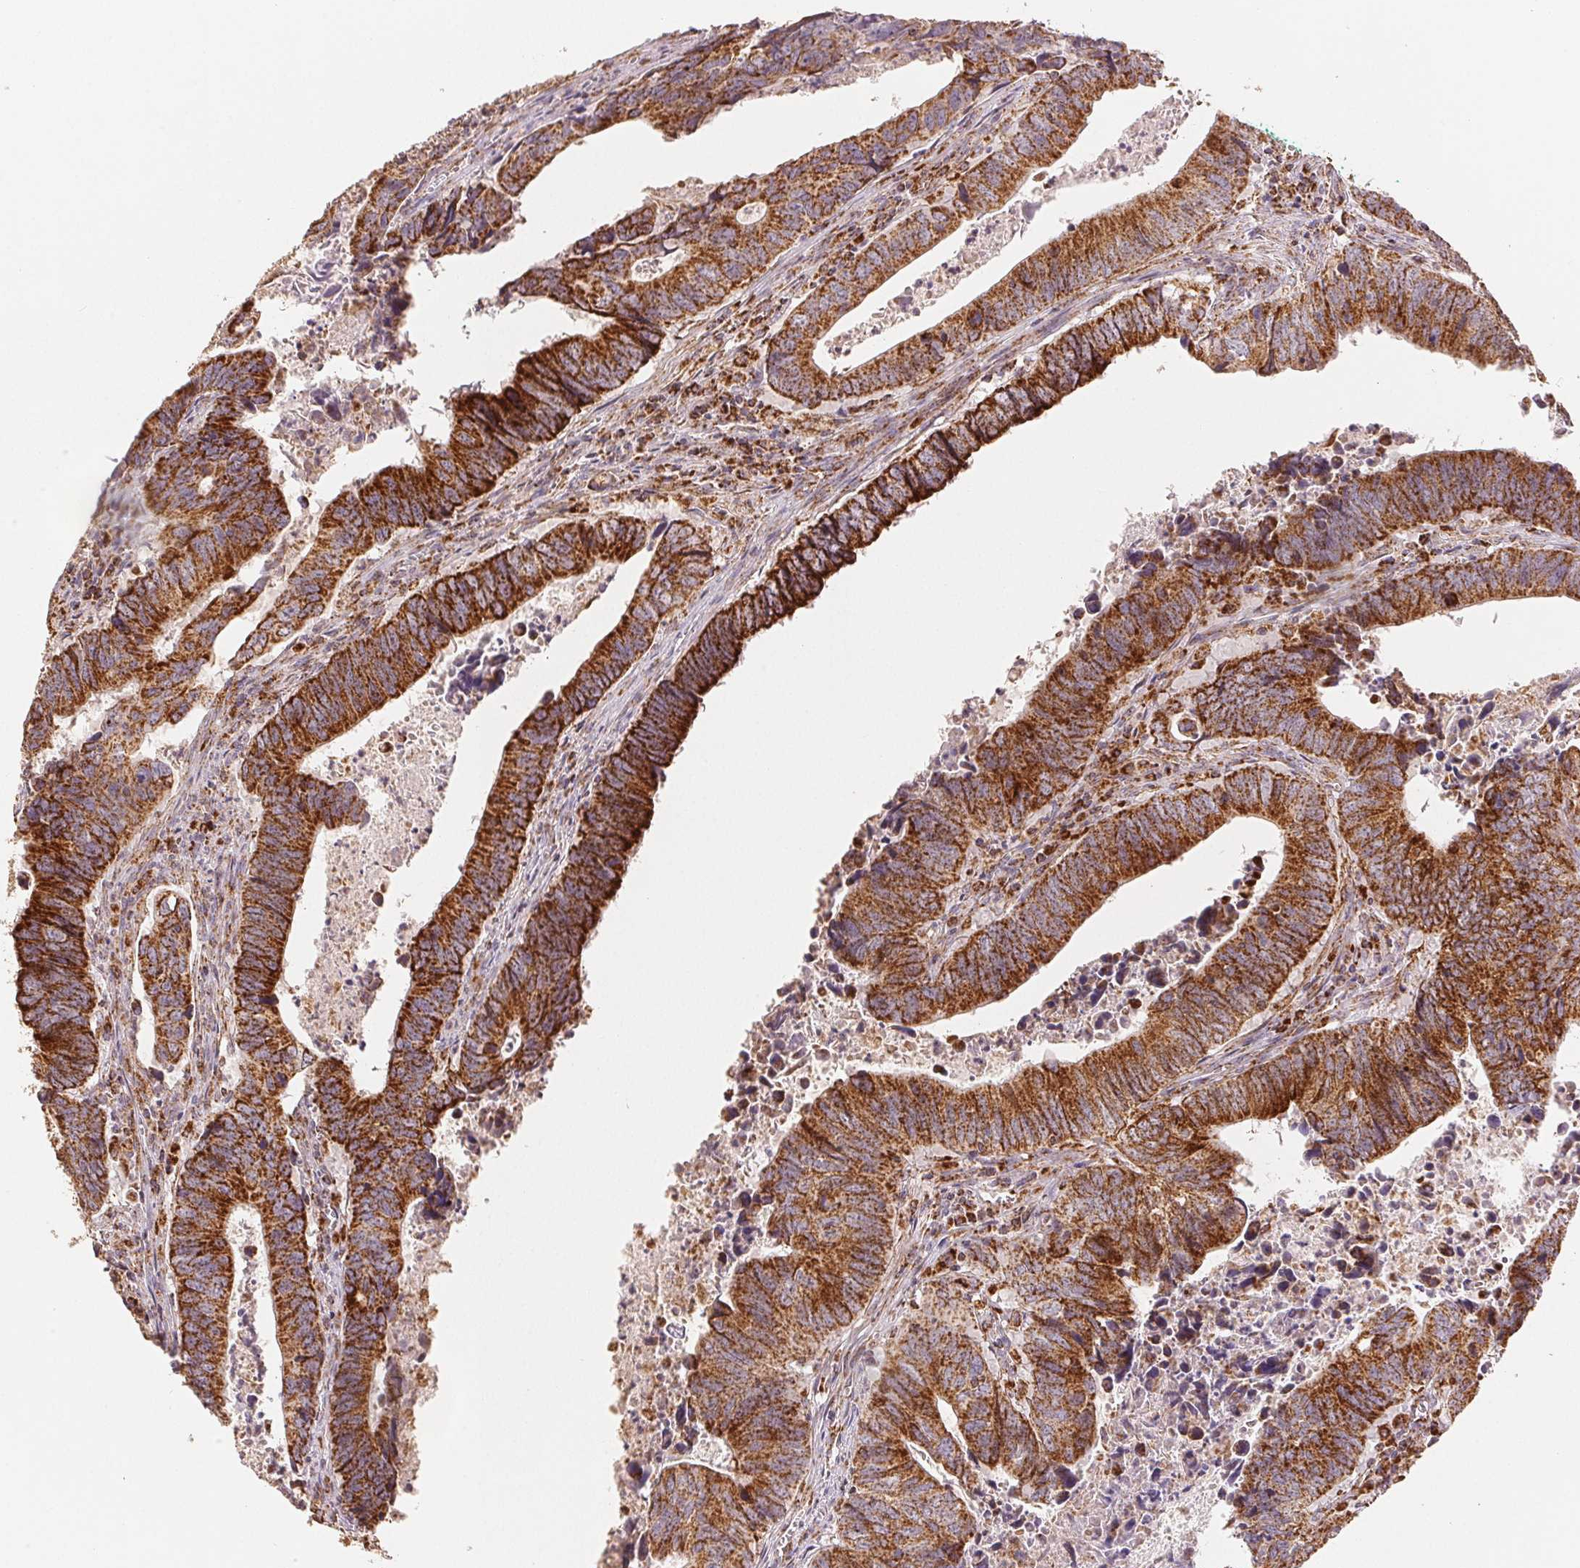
{"staining": {"intensity": "strong", "quantity": ">75%", "location": "cytoplasmic/membranous"}, "tissue": "colorectal cancer", "cell_type": "Tumor cells", "image_type": "cancer", "snomed": [{"axis": "morphology", "description": "Adenocarcinoma, NOS"}, {"axis": "topography", "description": "Colon"}], "caption": "Human colorectal cancer stained for a protein (brown) displays strong cytoplasmic/membranous positive expression in about >75% of tumor cells.", "gene": "SDHB", "patient": {"sex": "female", "age": 82}}